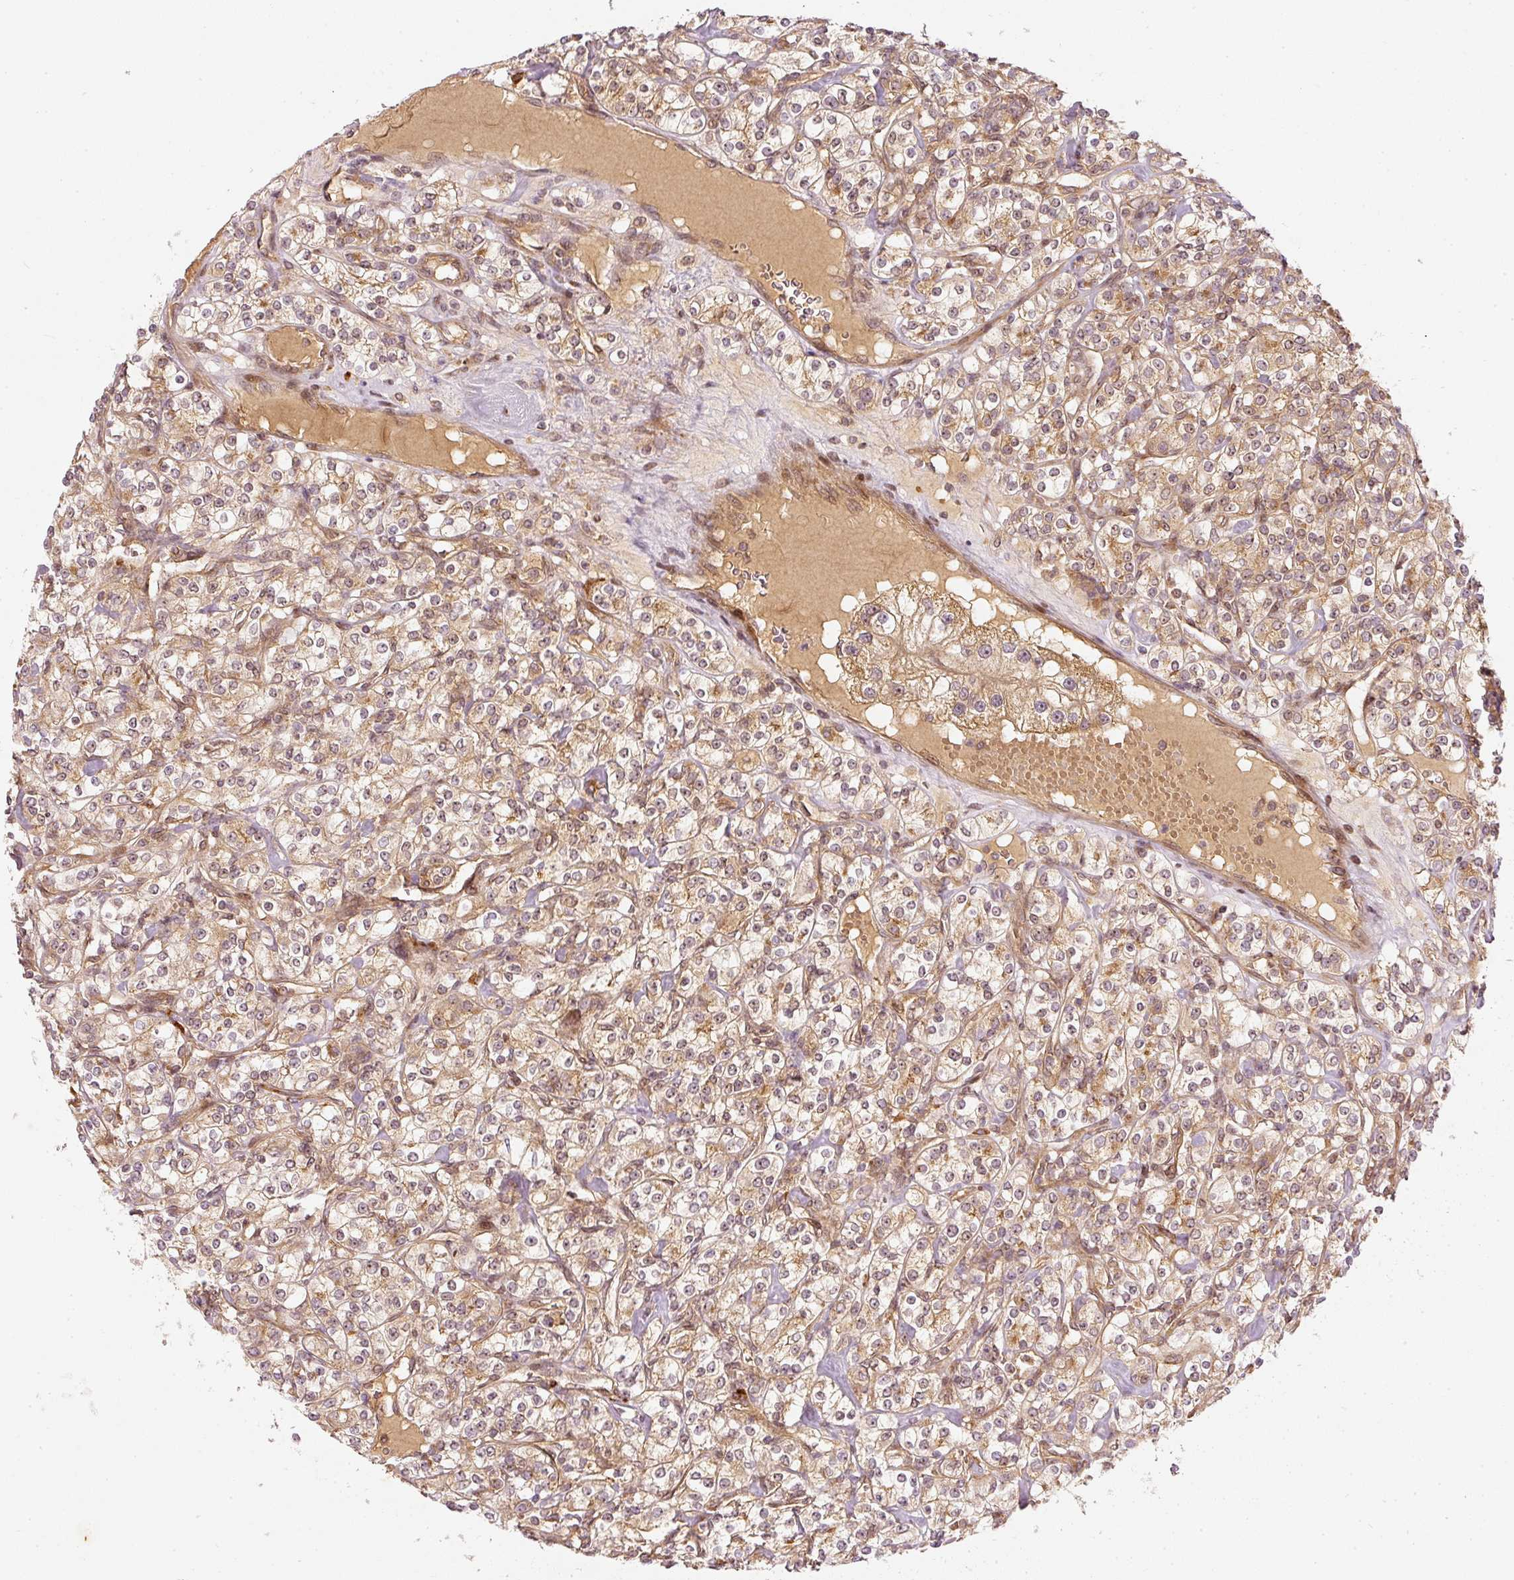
{"staining": {"intensity": "moderate", "quantity": ">75%", "location": "cytoplasmic/membranous,nuclear"}, "tissue": "renal cancer", "cell_type": "Tumor cells", "image_type": "cancer", "snomed": [{"axis": "morphology", "description": "Adenocarcinoma, NOS"}, {"axis": "topography", "description": "Kidney"}], "caption": "The immunohistochemical stain highlights moderate cytoplasmic/membranous and nuclear expression in tumor cells of renal adenocarcinoma tissue.", "gene": "ZNF580", "patient": {"sex": "male", "age": 77}}